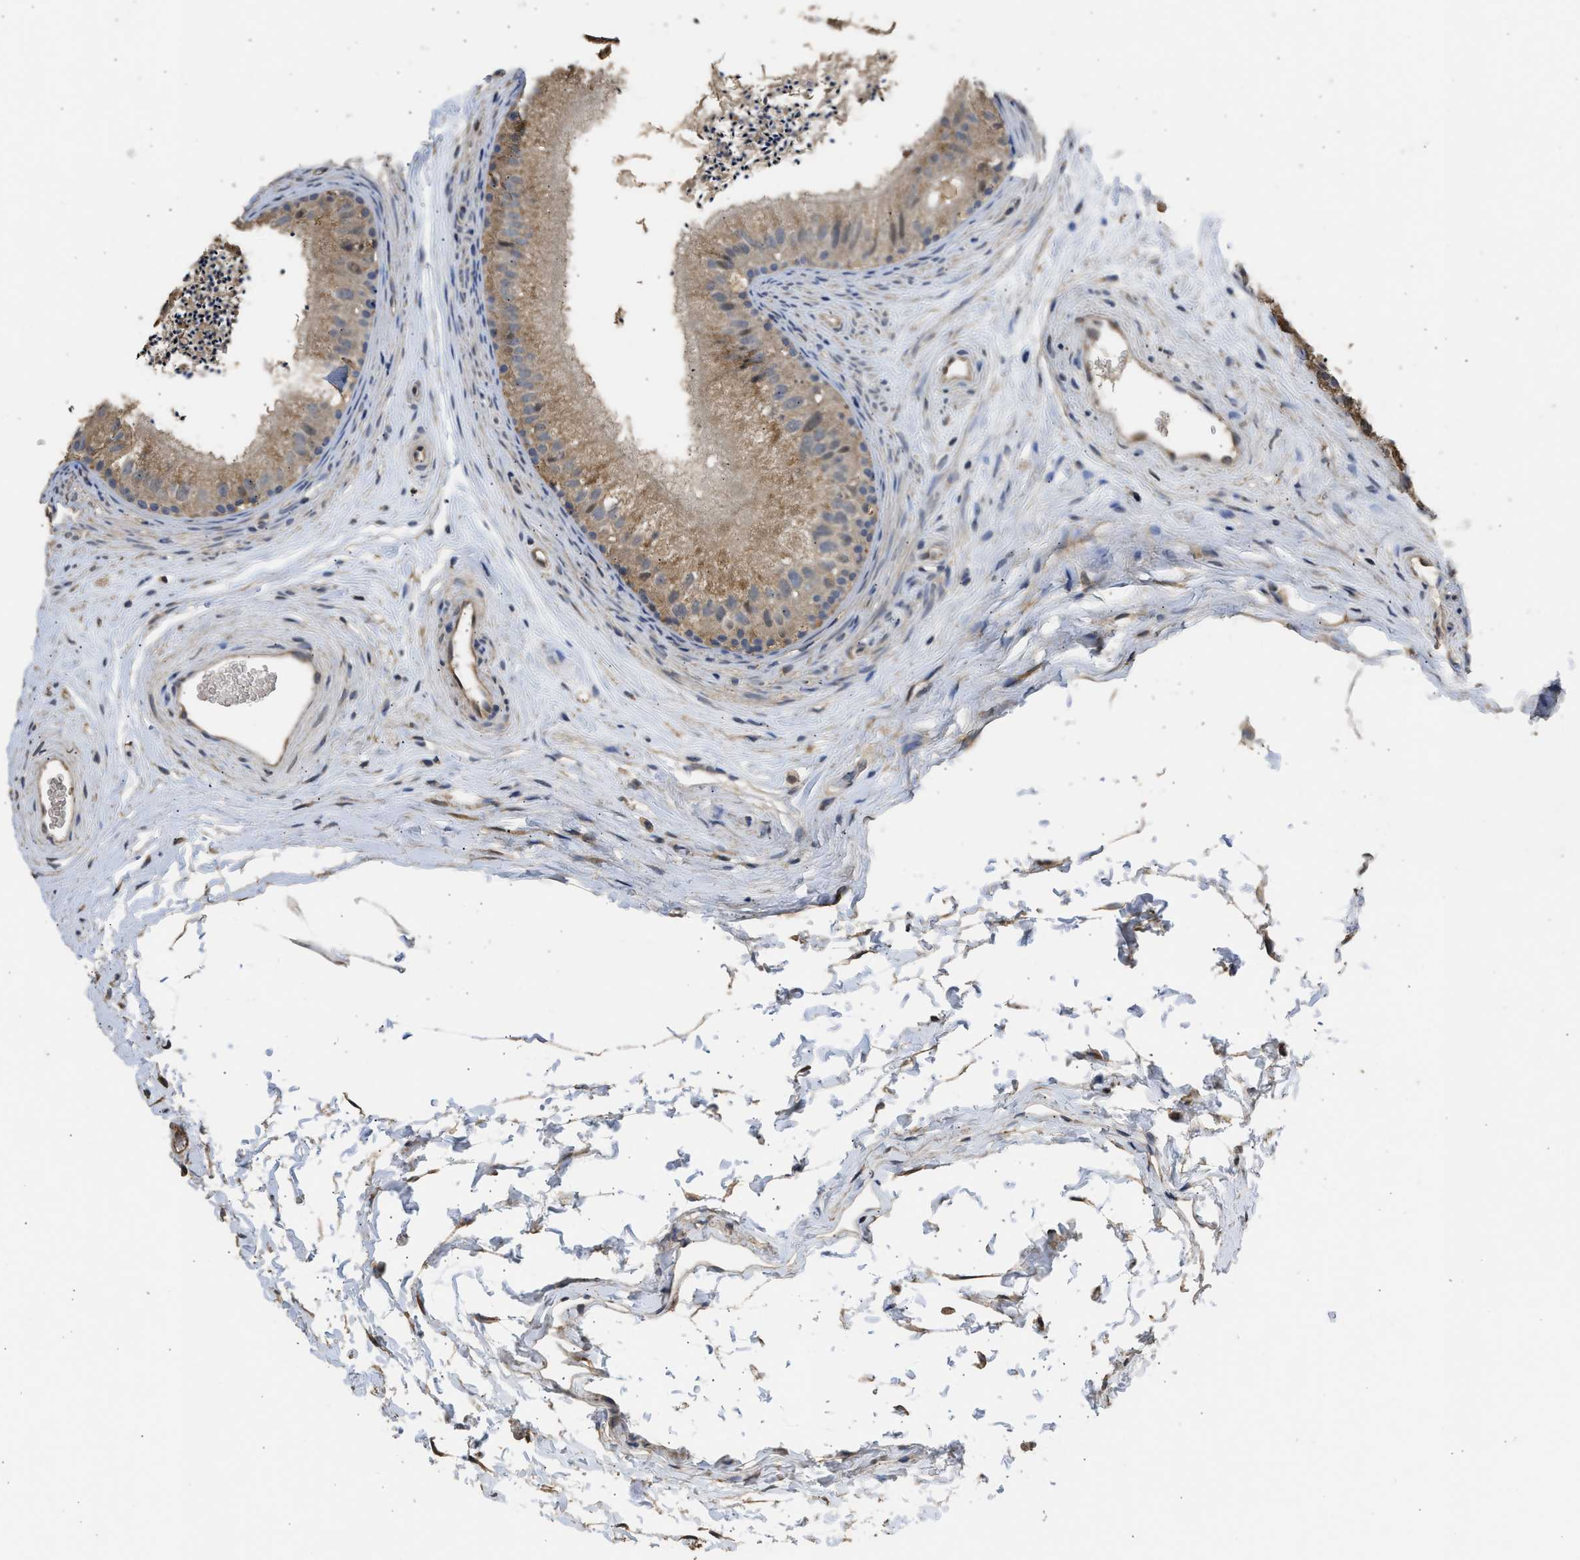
{"staining": {"intensity": "moderate", "quantity": ">75%", "location": "cytoplasmic/membranous"}, "tissue": "epididymis", "cell_type": "Glandular cells", "image_type": "normal", "snomed": [{"axis": "morphology", "description": "Normal tissue, NOS"}, {"axis": "topography", "description": "Epididymis"}], "caption": "This histopathology image exhibits unremarkable epididymis stained with immunohistochemistry to label a protein in brown. The cytoplasmic/membranous of glandular cells show moderate positivity for the protein. Nuclei are counter-stained blue.", "gene": "SPINT2", "patient": {"sex": "male", "age": 56}}